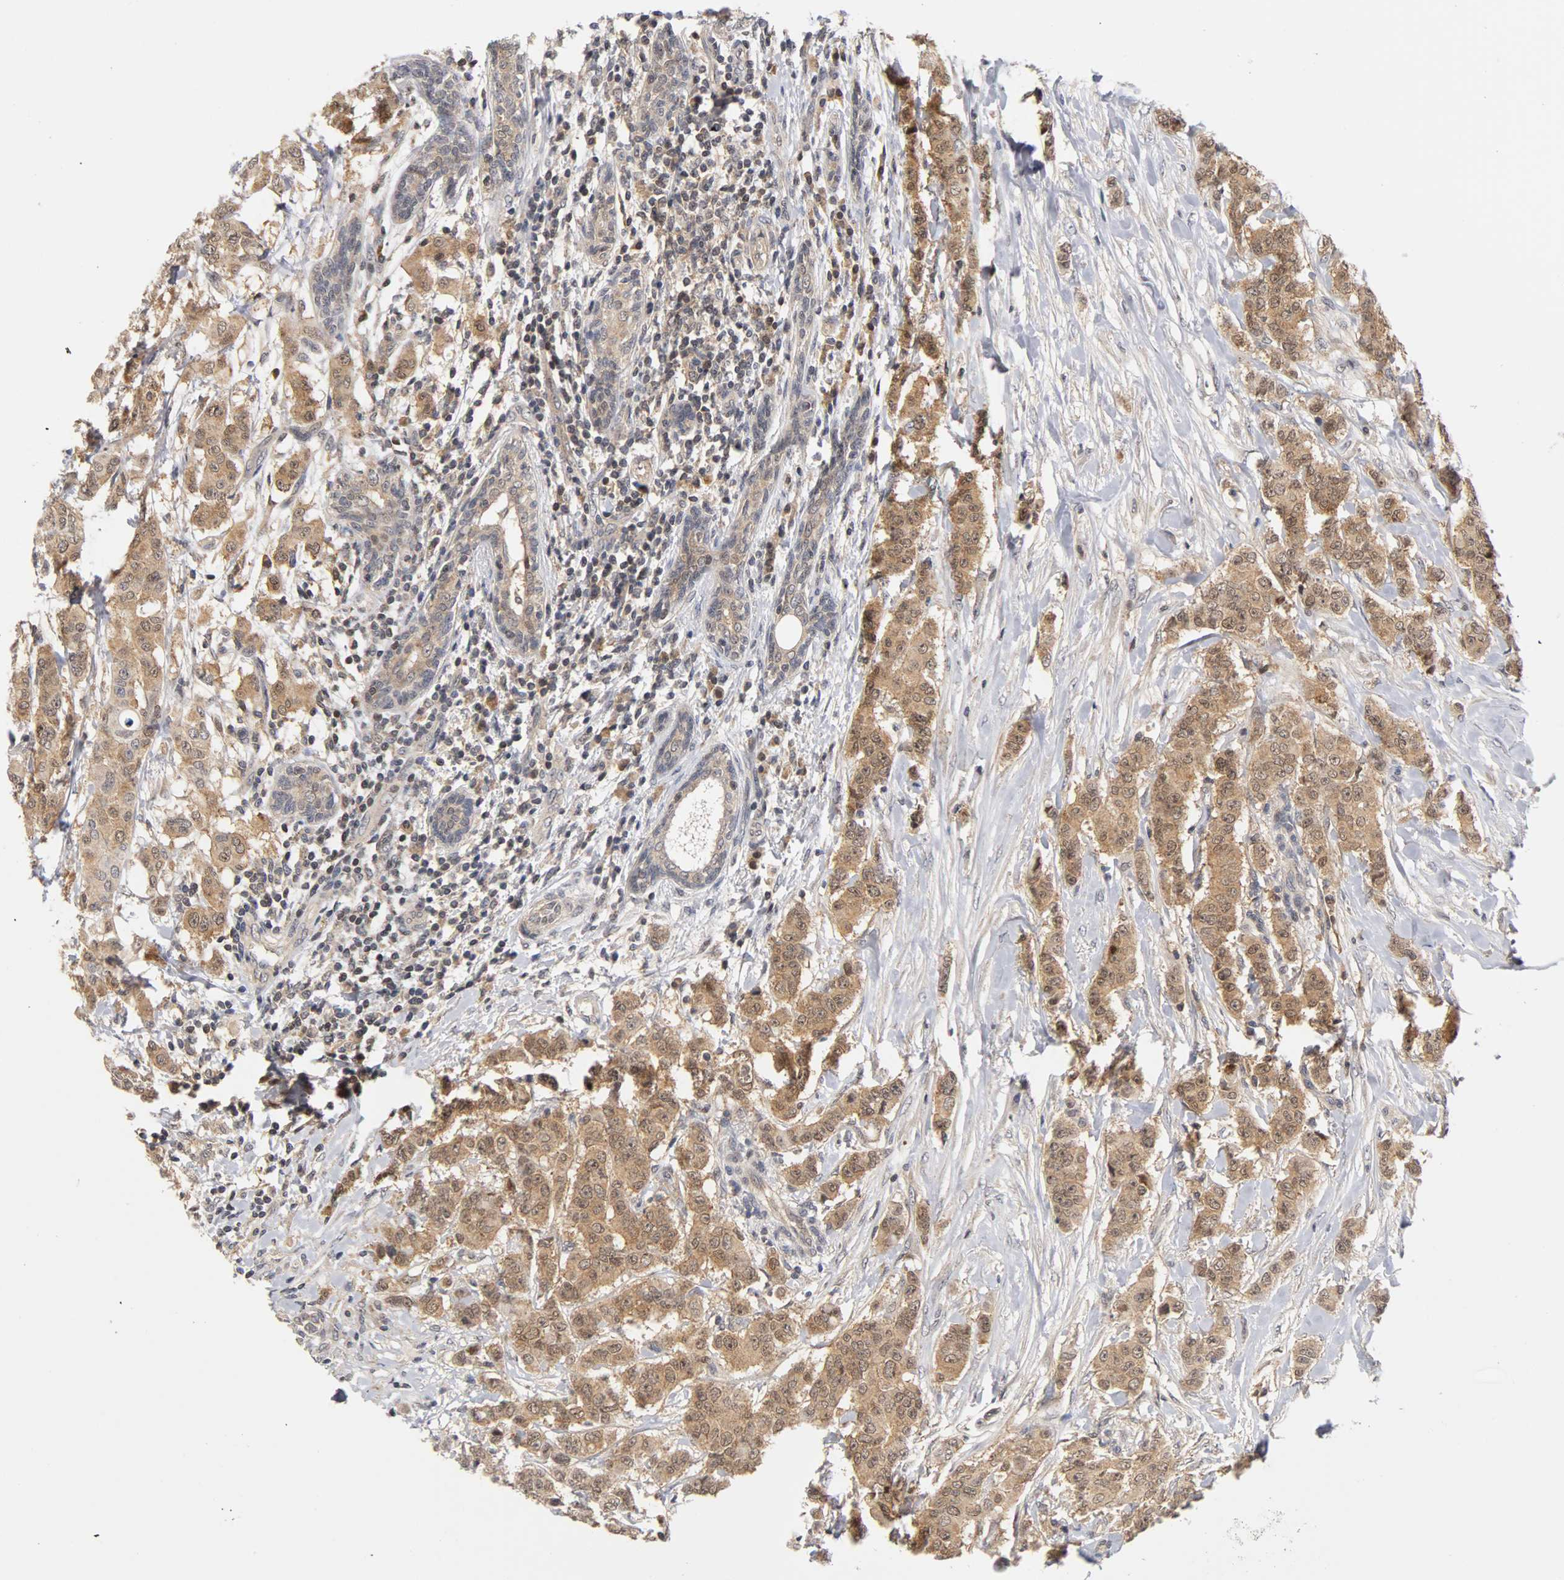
{"staining": {"intensity": "moderate", "quantity": ">75%", "location": "cytoplasmic/membranous,nuclear"}, "tissue": "breast cancer", "cell_type": "Tumor cells", "image_type": "cancer", "snomed": [{"axis": "morphology", "description": "Duct carcinoma"}, {"axis": "topography", "description": "Breast"}], "caption": "Breast cancer stained with a brown dye exhibits moderate cytoplasmic/membranous and nuclear positive positivity in about >75% of tumor cells.", "gene": "UBE2M", "patient": {"sex": "female", "age": 40}}